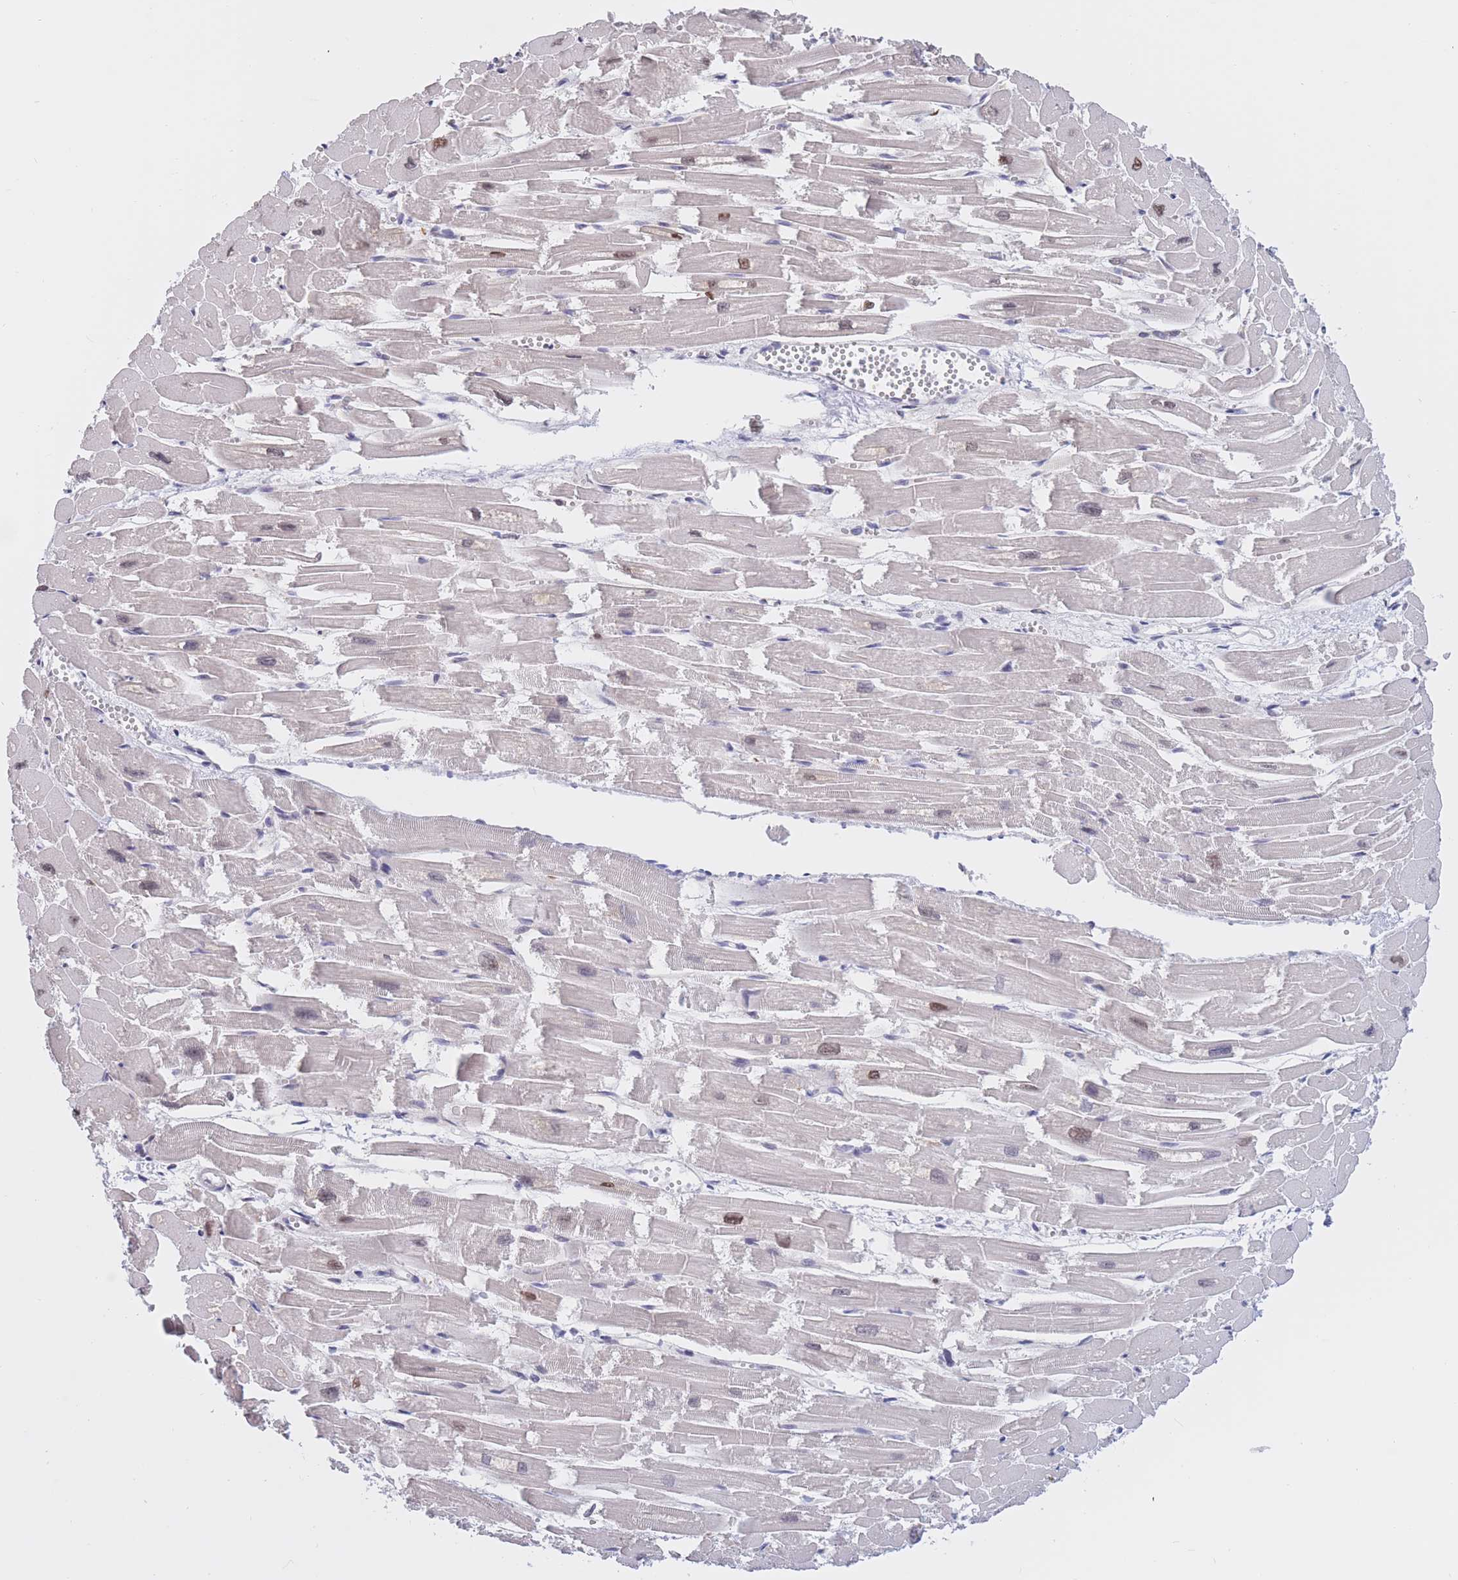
{"staining": {"intensity": "moderate", "quantity": "<25%", "location": "nuclear"}, "tissue": "heart muscle", "cell_type": "Cardiomyocytes", "image_type": "normal", "snomed": [{"axis": "morphology", "description": "Normal tissue, NOS"}, {"axis": "topography", "description": "Heart"}], "caption": "The histopathology image demonstrates a brown stain indicating the presence of a protein in the nuclear of cardiomyocytes in heart muscle.", "gene": "NASP", "patient": {"sex": "male", "age": 54}}